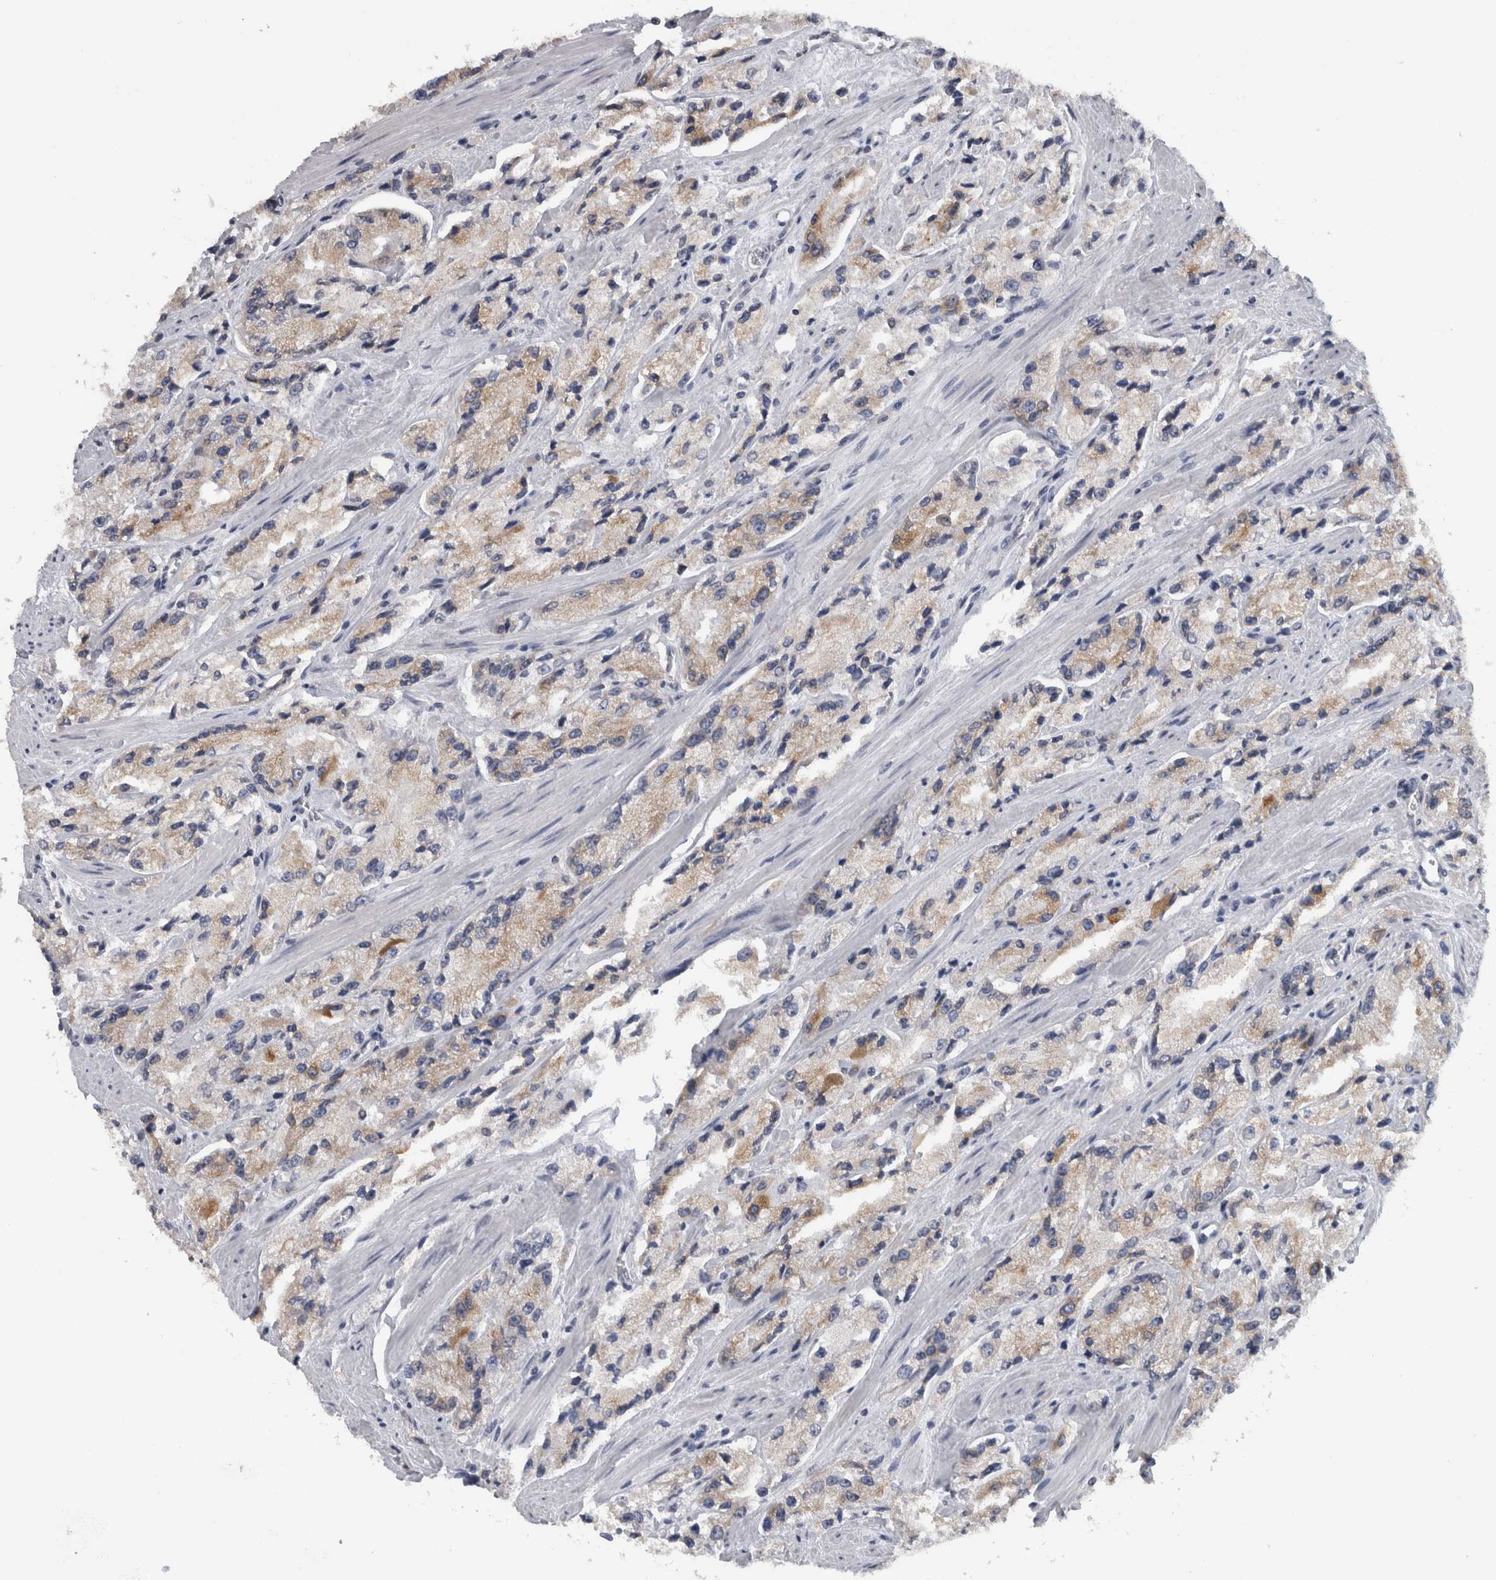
{"staining": {"intensity": "weak", "quantity": "25%-75%", "location": "cytoplasmic/membranous"}, "tissue": "prostate cancer", "cell_type": "Tumor cells", "image_type": "cancer", "snomed": [{"axis": "morphology", "description": "Adenocarcinoma, High grade"}, {"axis": "topography", "description": "Prostate"}], "caption": "Protein staining exhibits weak cytoplasmic/membranous expression in about 25%-75% of tumor cells in prostate cancer (high-grade adenocarcinoma). (Brightfield microscopy of DAB IHC at high magnification).", "gene": "TMEM242", "patient": {"sex": "male", "age": 58}}